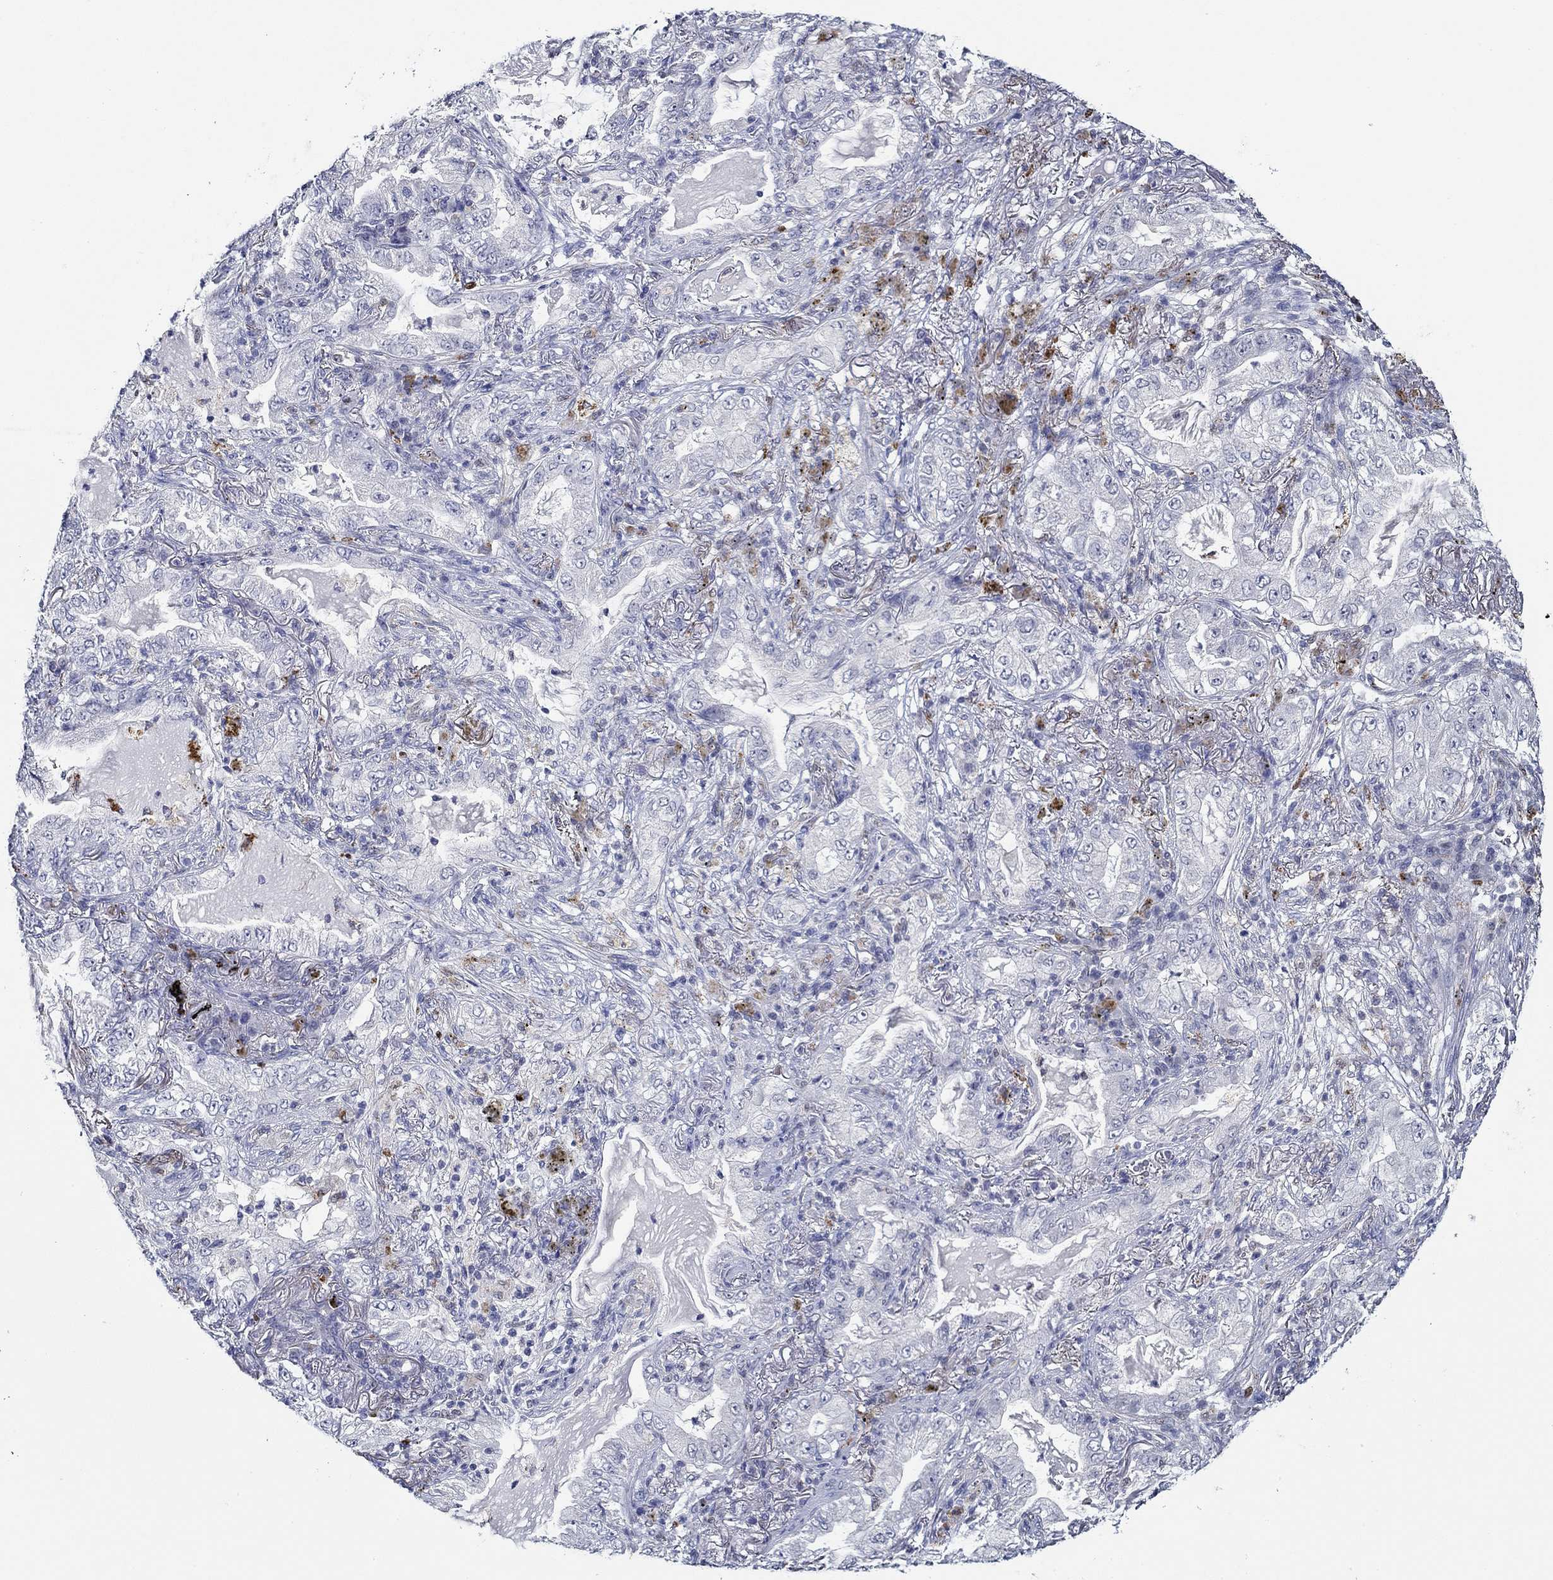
{"staining": {"intensity": "negative", "quantity": "none", "location": "none"}, "tissue": "lung cancer", "cell_type": "Tumor cells", "image_type": "cancer", "snomed": [{"axis": "morphology", "description": "Adenocarcinoma, NOS"}, {"axis": "topography", "description": "Lung"}], "caption": "IHC photomicrograph of neoplastic tissue: human lung cancer (adenocarcinoma) stained with DAB reveals no significant protein positivity in tumor cells.", "gene": "GATA2", "patient": {"sex": "female", "age": 73}}